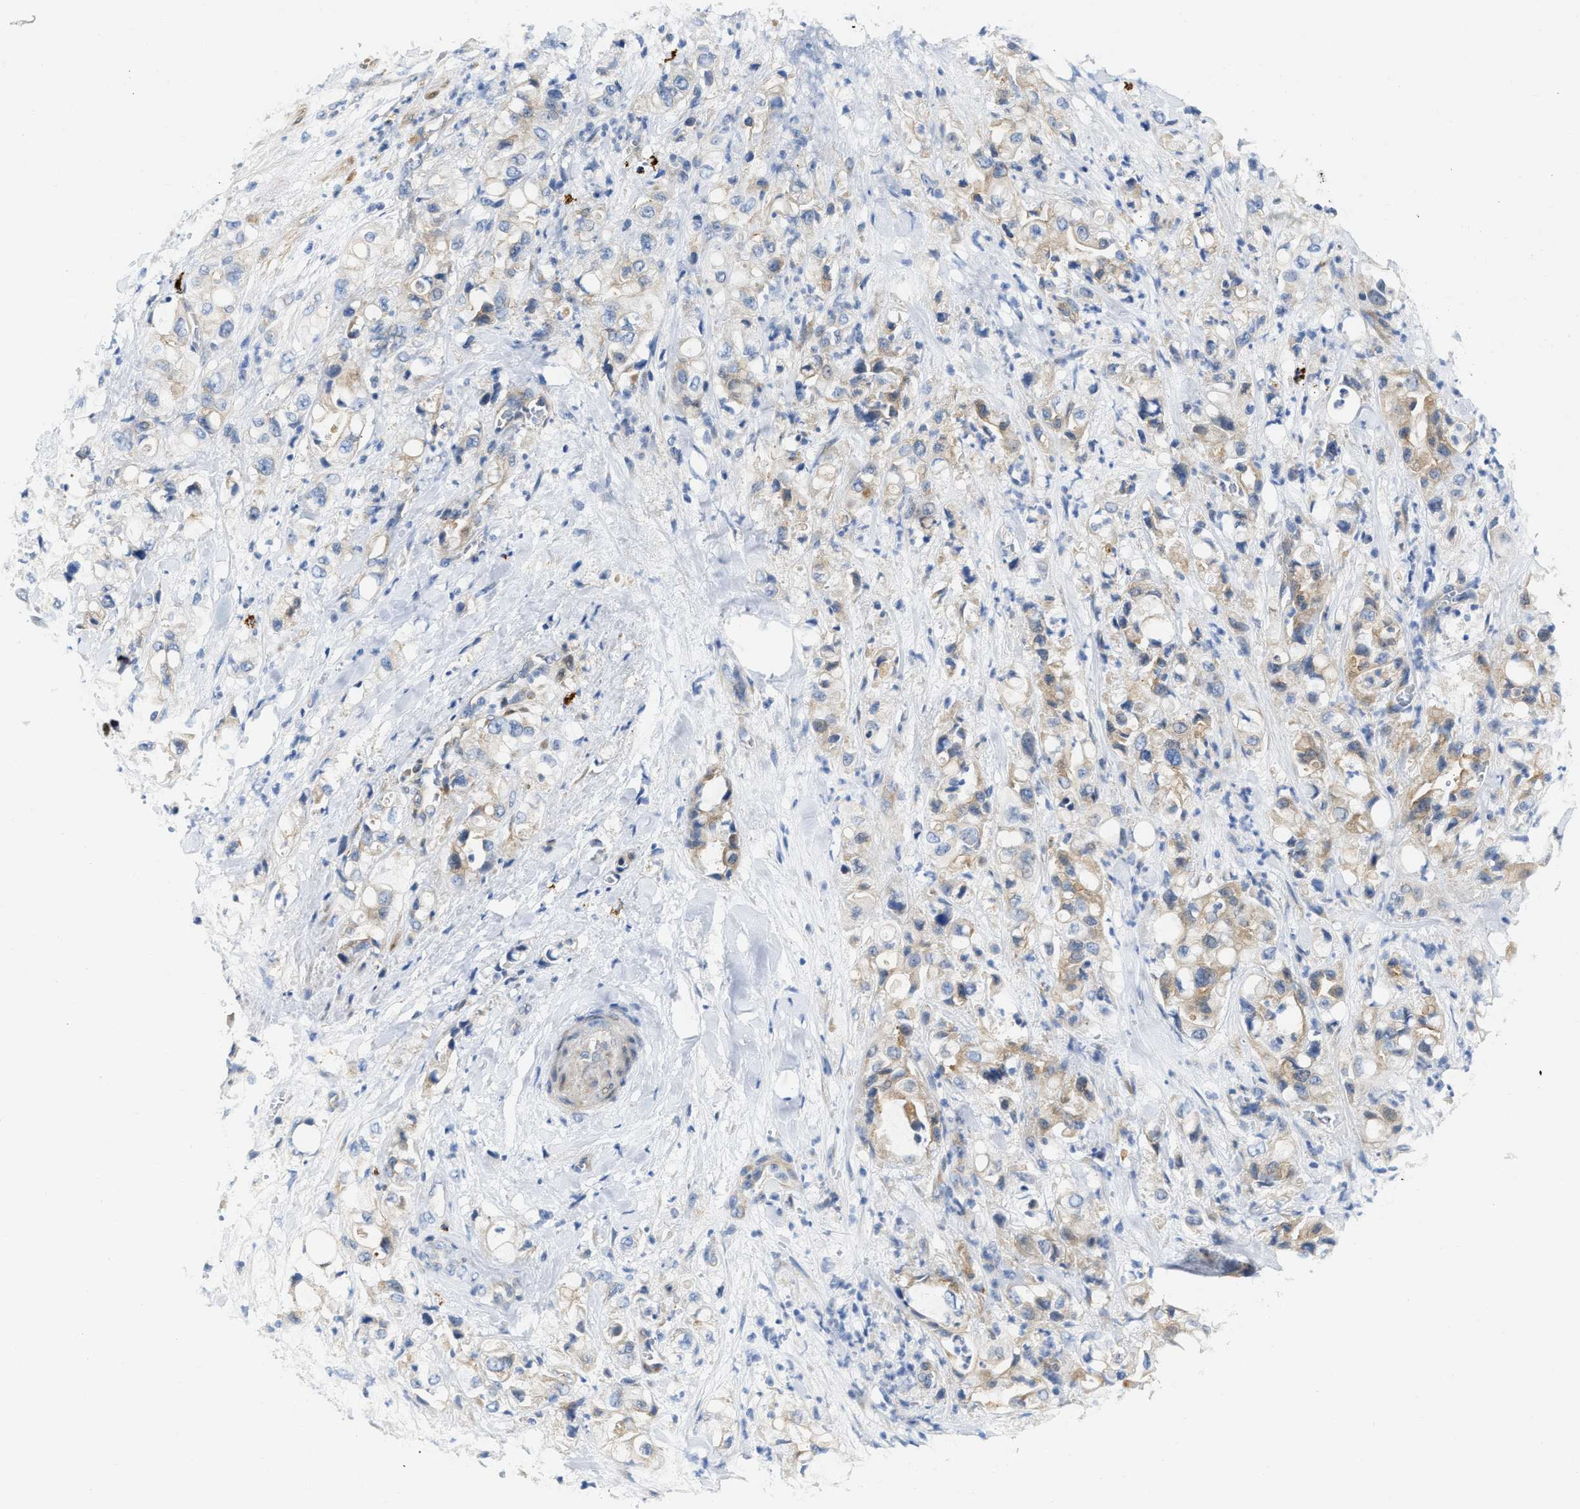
{"staining": {"intensity": "weak", "quantity": ">75%", "location": "cytoplasmic/membranous"}, "tissue": "pancreatic cancer", "cell_type": "Tumor cells", "image_type": "cancer", "snomed": [{"axis": "morphology", "description": "Adenocarcinoma, NOS"}, {"axis": "topography", "description": "Pancreas"}], "caption": "The immunohistochemical stain shows weak cytoplasmic/membranous positivity in tumor cells of pancreatic cancer (adenocarcinoma) tissue.", "gene": "FHL1", "patient": {"sex": "male", "age": 70}}